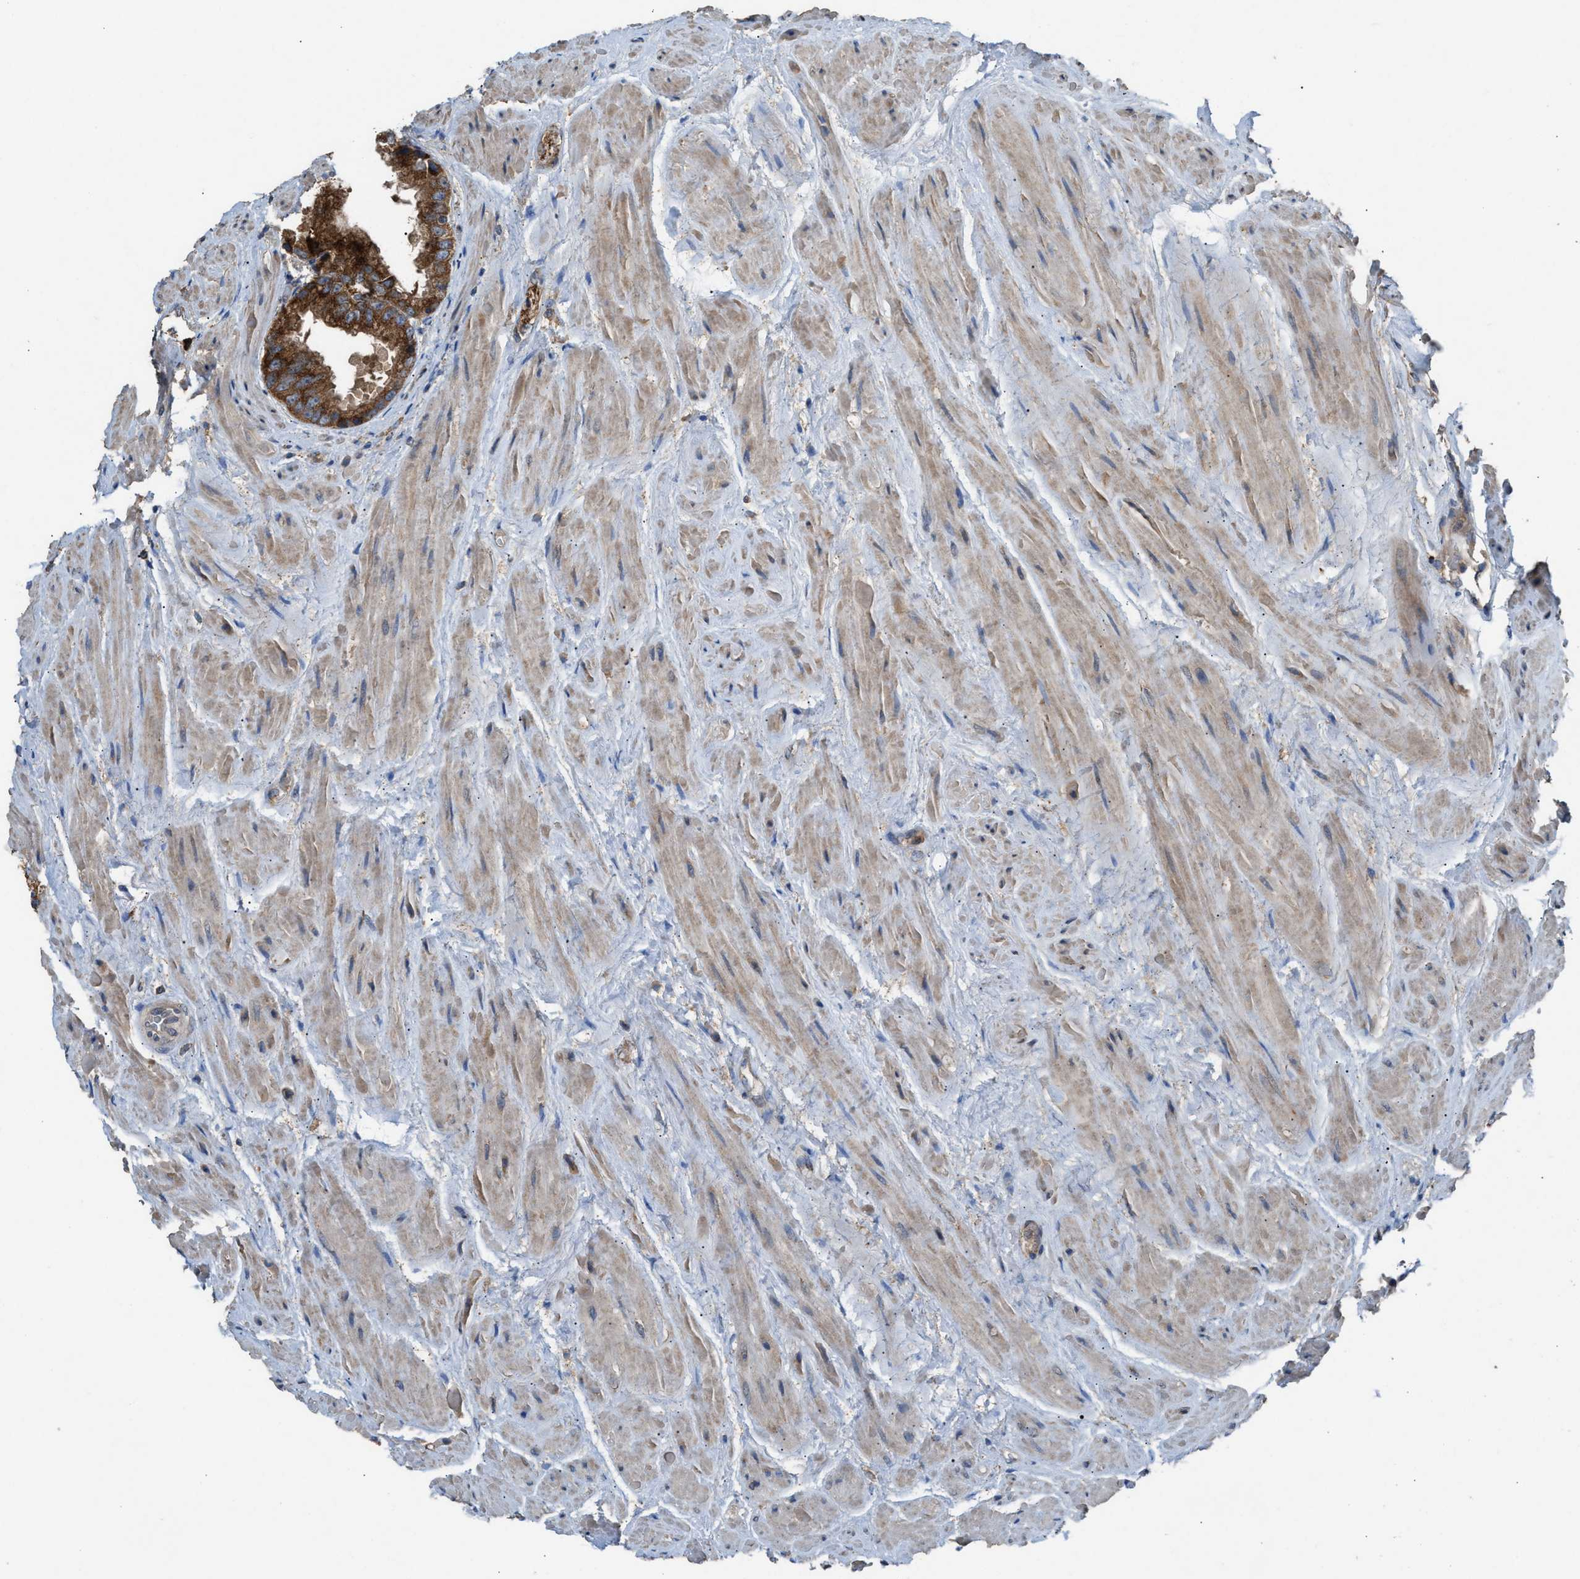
{"staining": {"intensity": "moderate", "quantity": ">75%", "location": "cytoplasmic/membranous"}, "tissue": "prostate cancer", "cell_type": "Tumor cells", "image_type": "cancer", "snomed": [{"axis": "morphology", "description": "Adenocarcinoma, High grade"}, {"axis": "topography", "description": "Prostate"}], "caption": "This micrograph displays prostate cancer (adenocarcinoma (high-grade)) stained with immunohistochemistry to label a protein in brown. The cytoplasmic/membranous of tumor cells show moderate positivity for the protein. Nuclei are counter-stained blue.", "gene": "TPK1", "patient": {"sex": "male", "age": 61}}